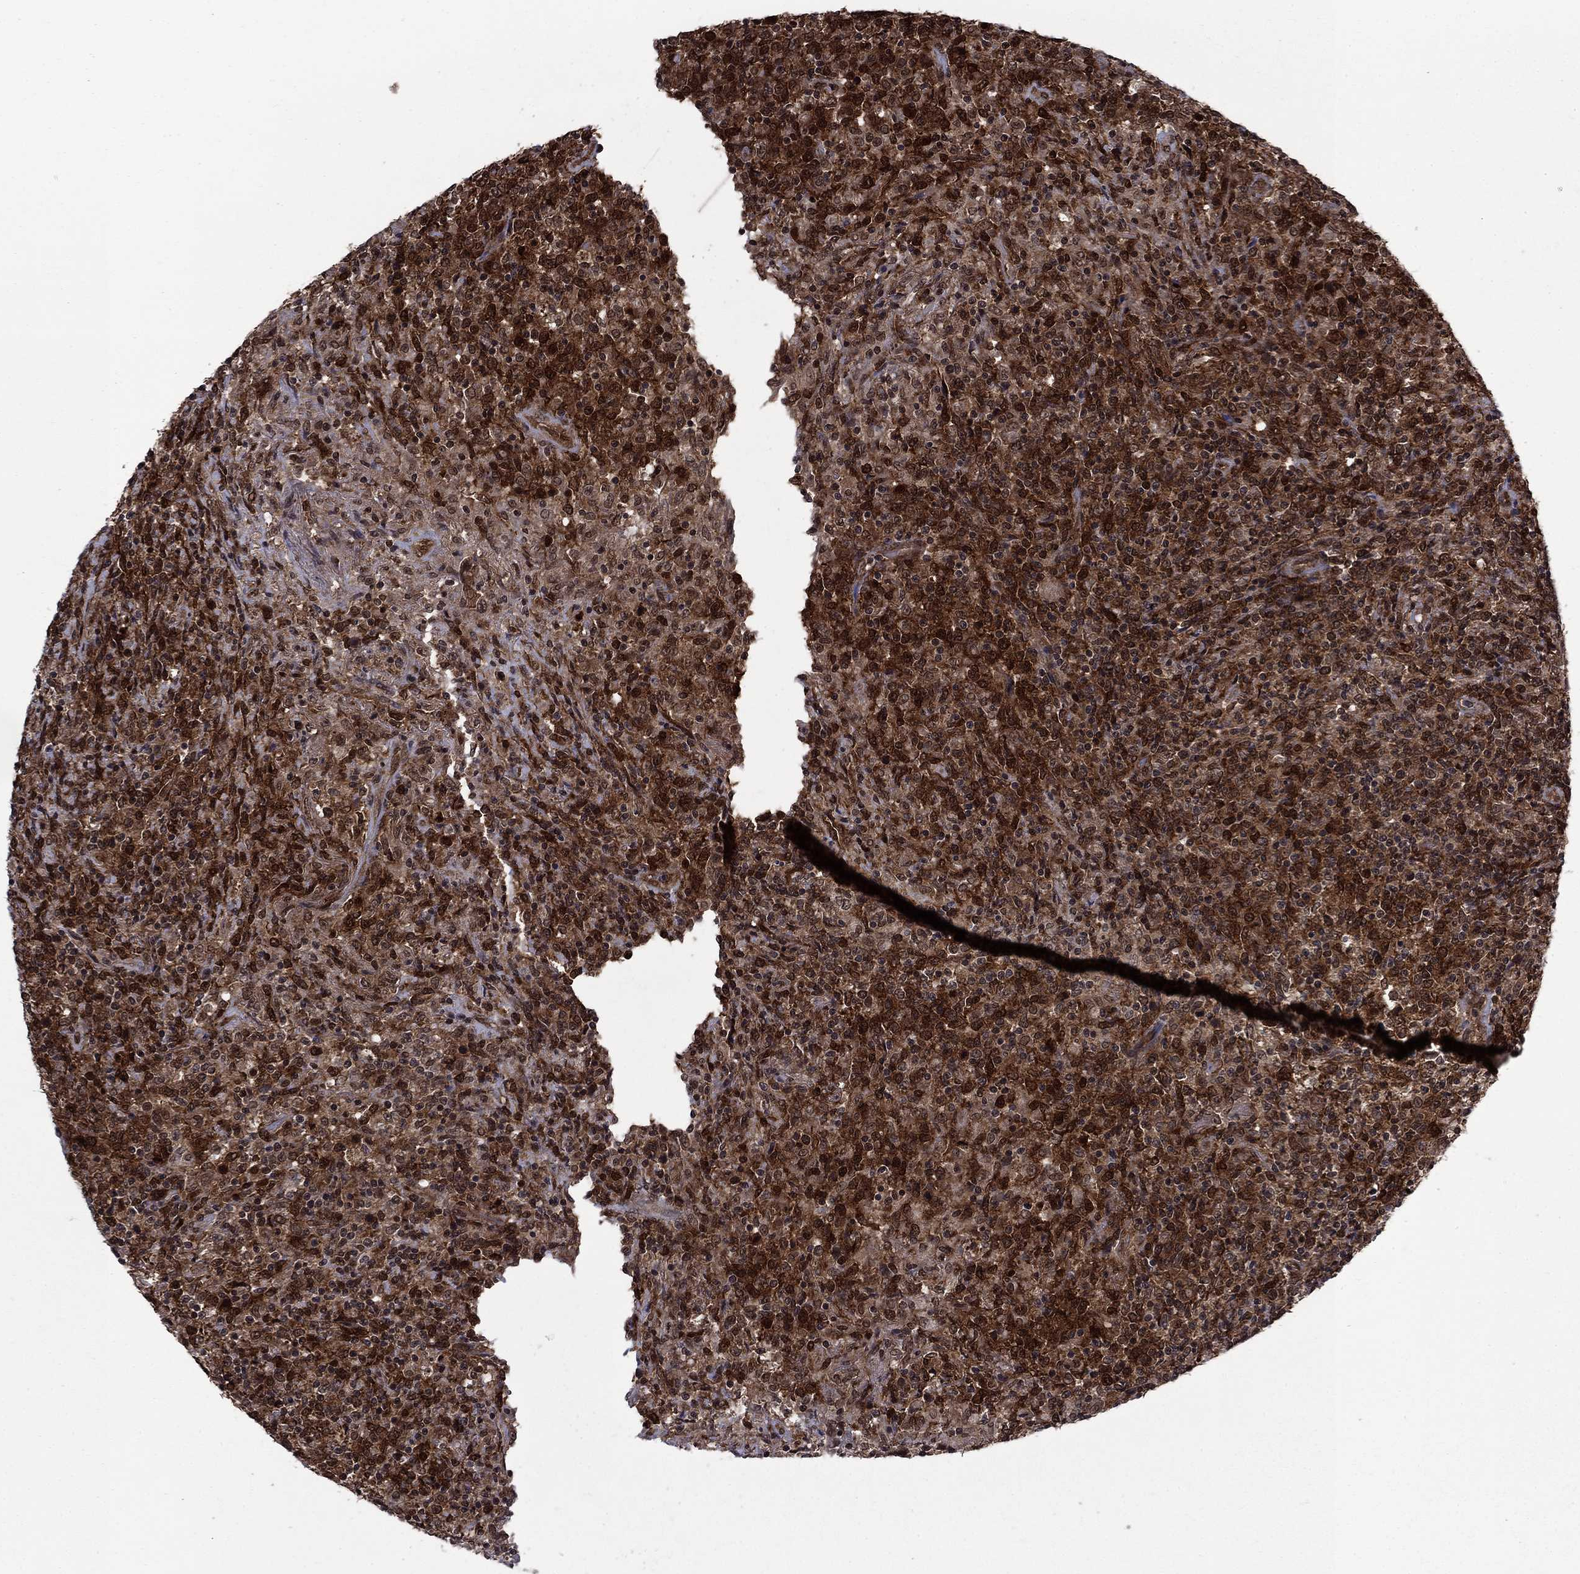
{"staining": {"intensity": "strong", "quantity": ">75%", "location": "cytoplasmic/membranous,nuclear"}, "tissue": "lymphoma", "cell_type": "Tumor cells", "image_type": "cancer", "snomed": [{"axis": "morphology", "description": "Malignant lymphoma, non-Hodgkin's type, High grade"}, {"axis": "topography", "description": "Lung"}], "caption": "Tumor cells show high levels of strong cytoplasmic/membranous and nuclear expression in approximately >75% of cells in human lymphoma. The protein is shown in brown color, while the nuclei are stained blue.", "gene": "DNAJA1", "patient": {"sex": "male", "age": 79}}